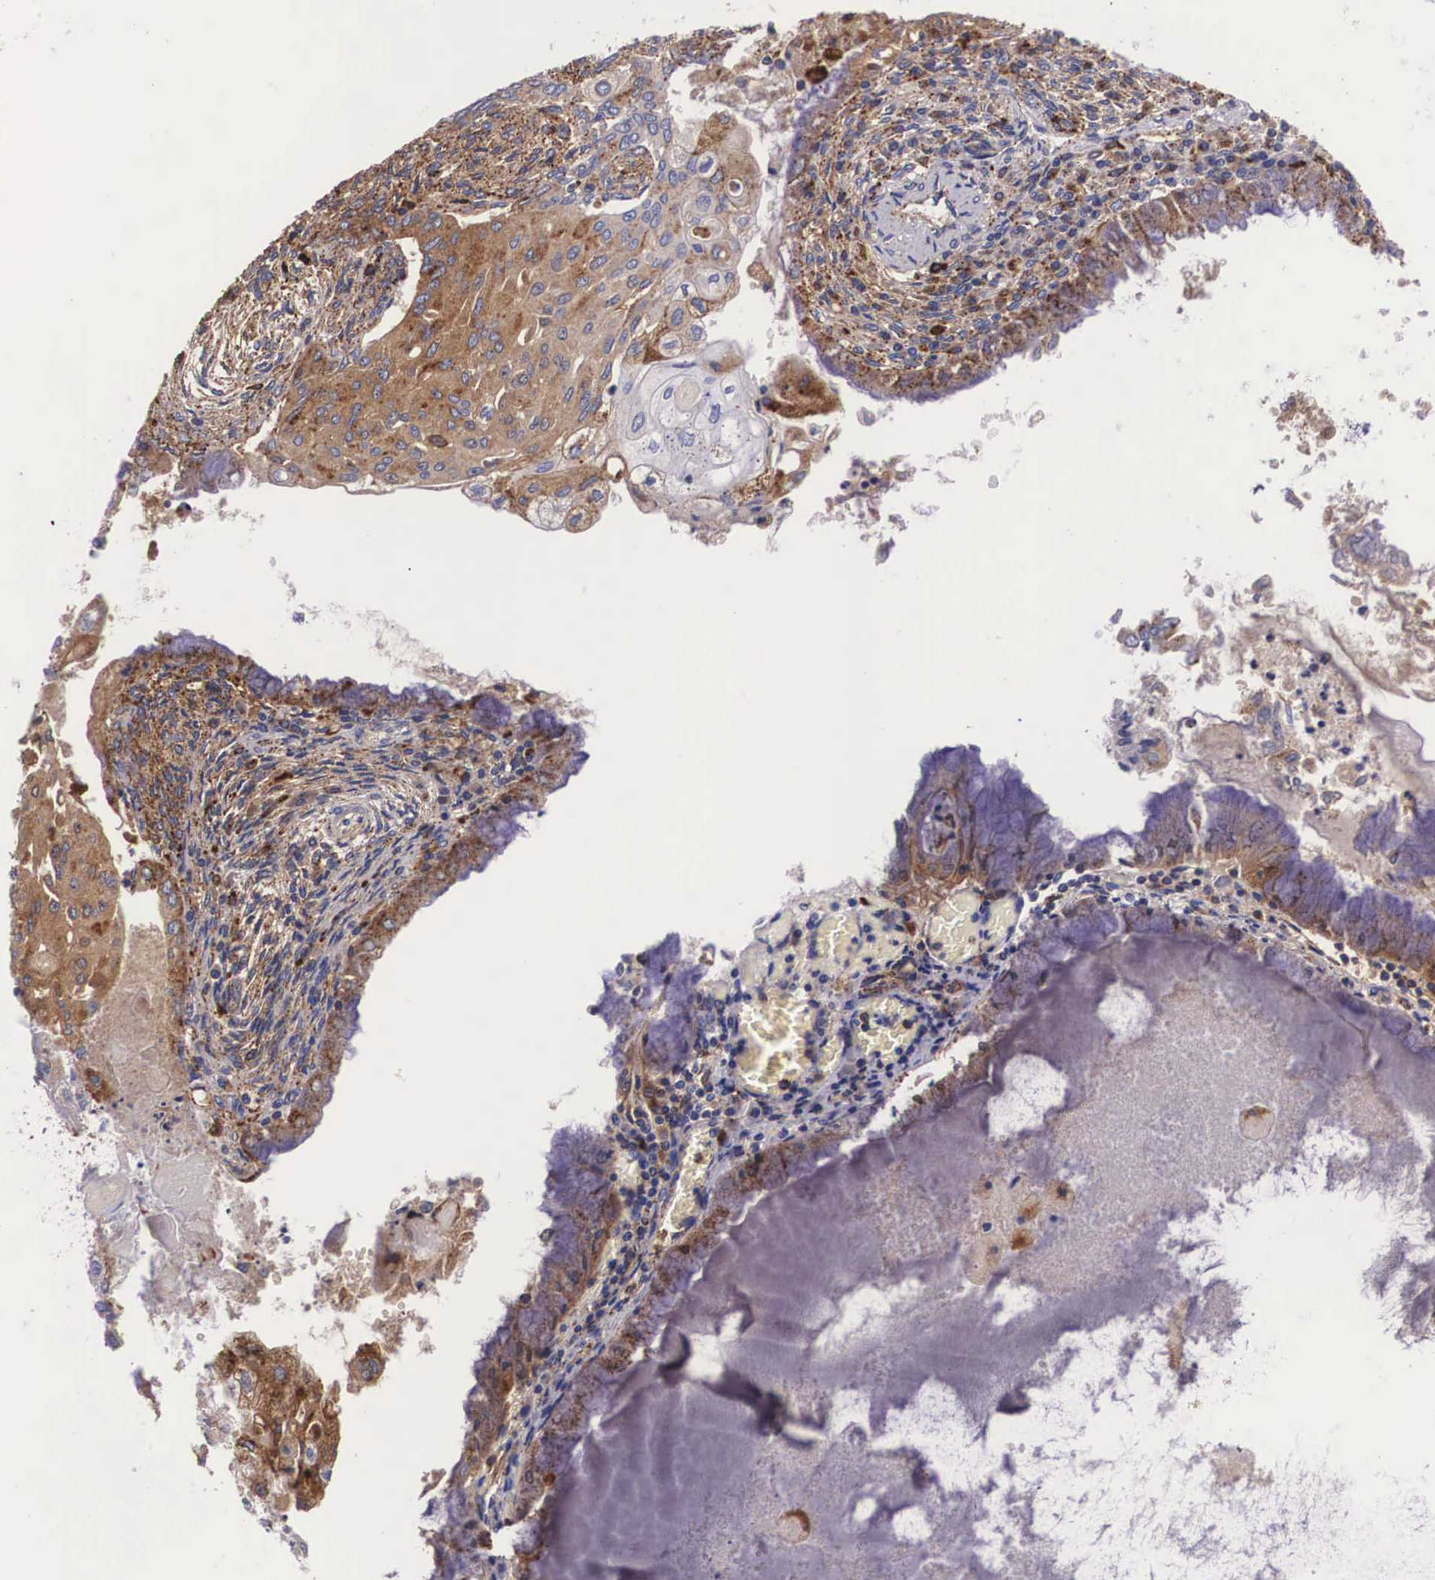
{"staining": {"intensity": "strong", "quantity": ">75%", "location": "cytoplasmic/membranous"}, "tissue": "endometrial cancer", "cell_type": "Tumor cells", "image_type": "cancer", "snomed": [{"axis": "morphology", "description": "Adenocarcinoma, NOS"}, {"axis": "topography", "description": "Endometrium"}], "caption": "This micrograph demonstrates IHC staining of human adenocarcinoma (endometrial), with high strong cytoplasmic/membranous staining in approximately >75% of tumor cells.", "gene": "NAGA", "patient": {"sex": "female", "age": 79}}